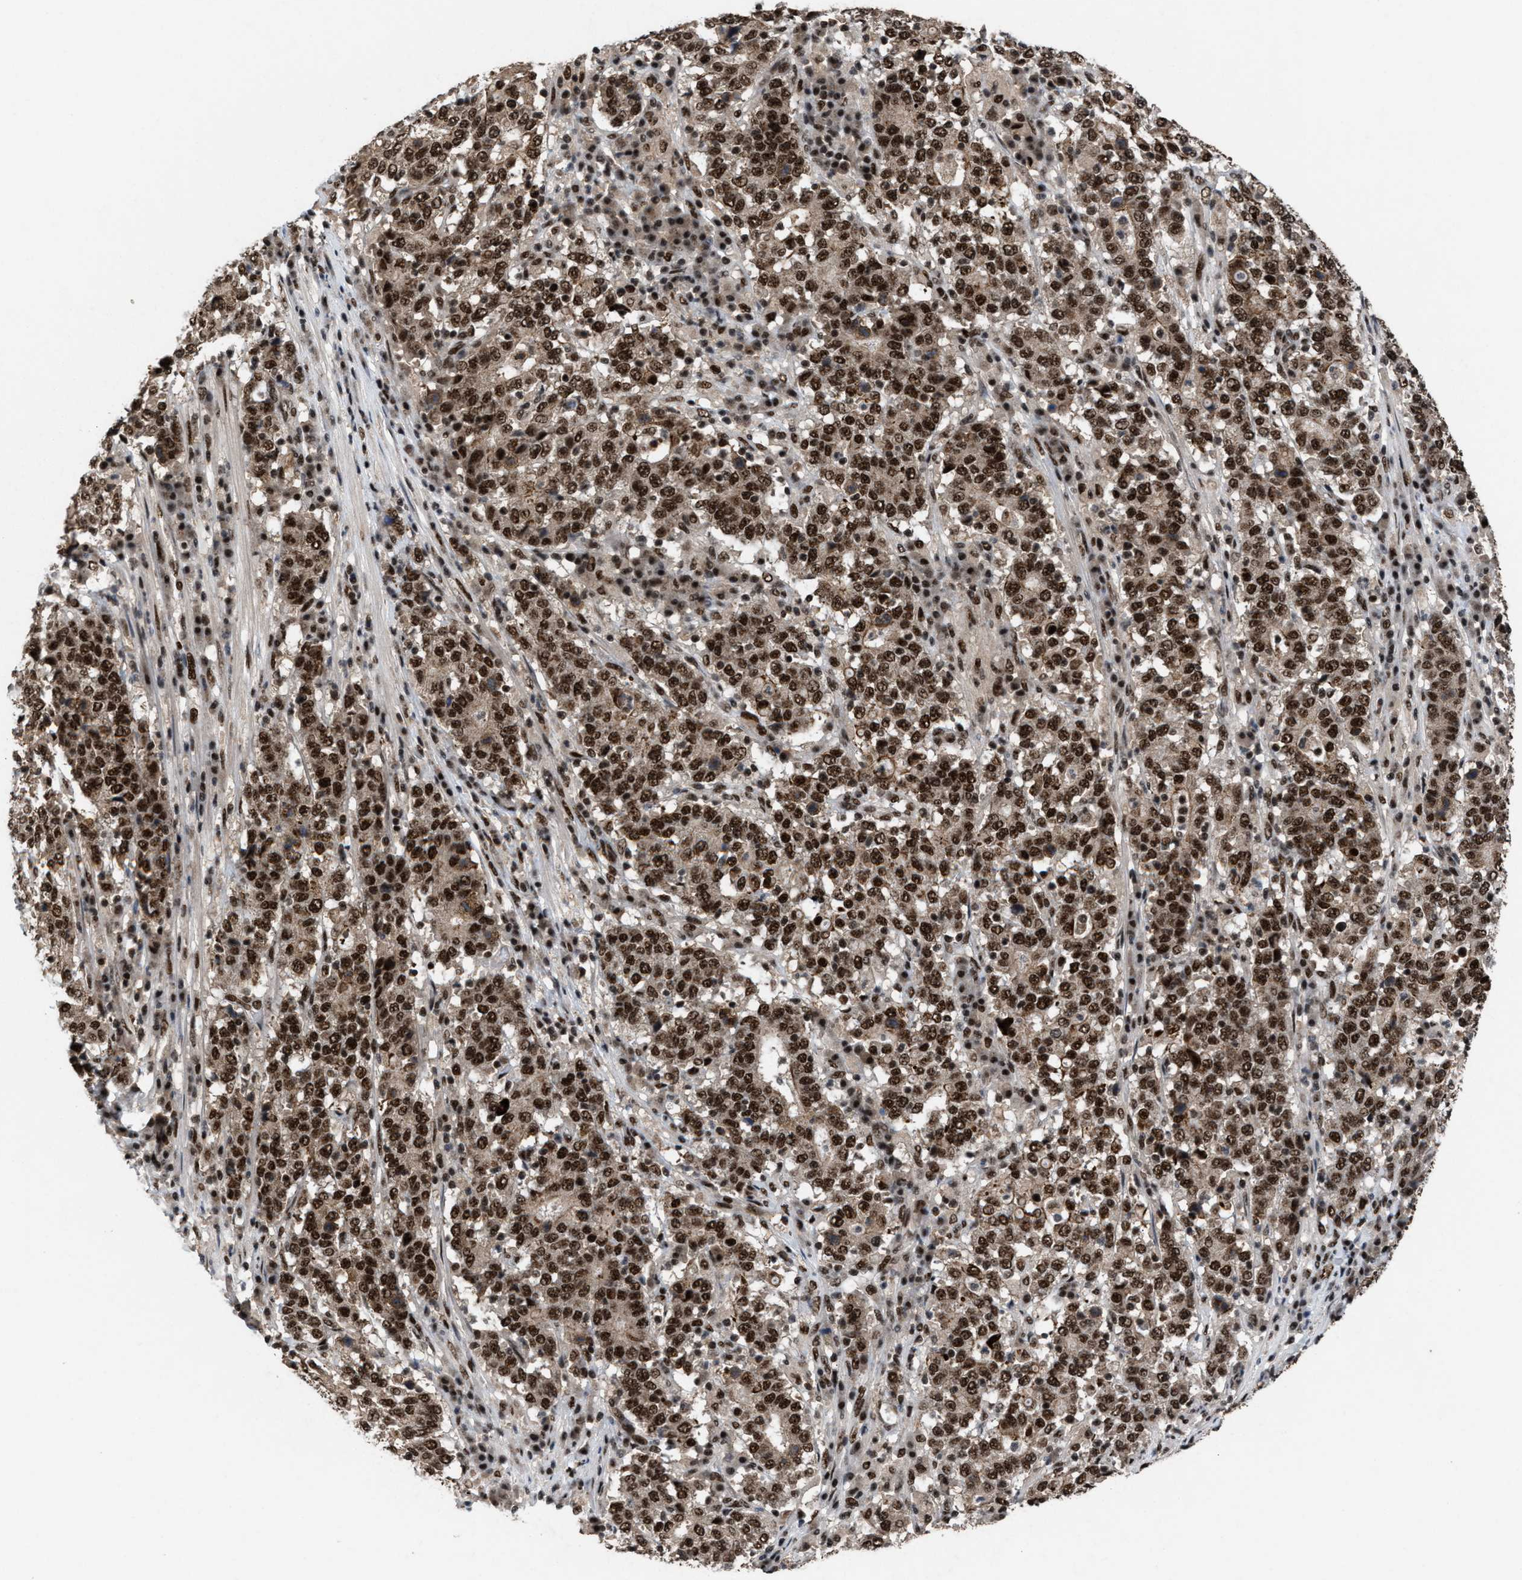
{"staining": {"intensity": "strong", "quantity": ">75%", "location": "cytoplasmic/membranous,nuclear"}, "tissue": "stomach cancer", "cell_type": "Tumor cells", "image_type": "cancer", "snomed": [{"axis": "morphology", "description": "Adenocarcinoma, NOS"}, {"axis": "topography", "description": "Stomach"}], "caption": "IHC image of neoplastic tissue: stomach adenocarcinoma stained using IHC shows high levels of strong protein expression localized specifically in the cytoplasmic/membranous and nuclear of tumor cells, appearing as a cytoplasmic/membranous and nuclear brown color.", "gene": "PRPF4", "patient": {"sex": "male", "age": 59}}